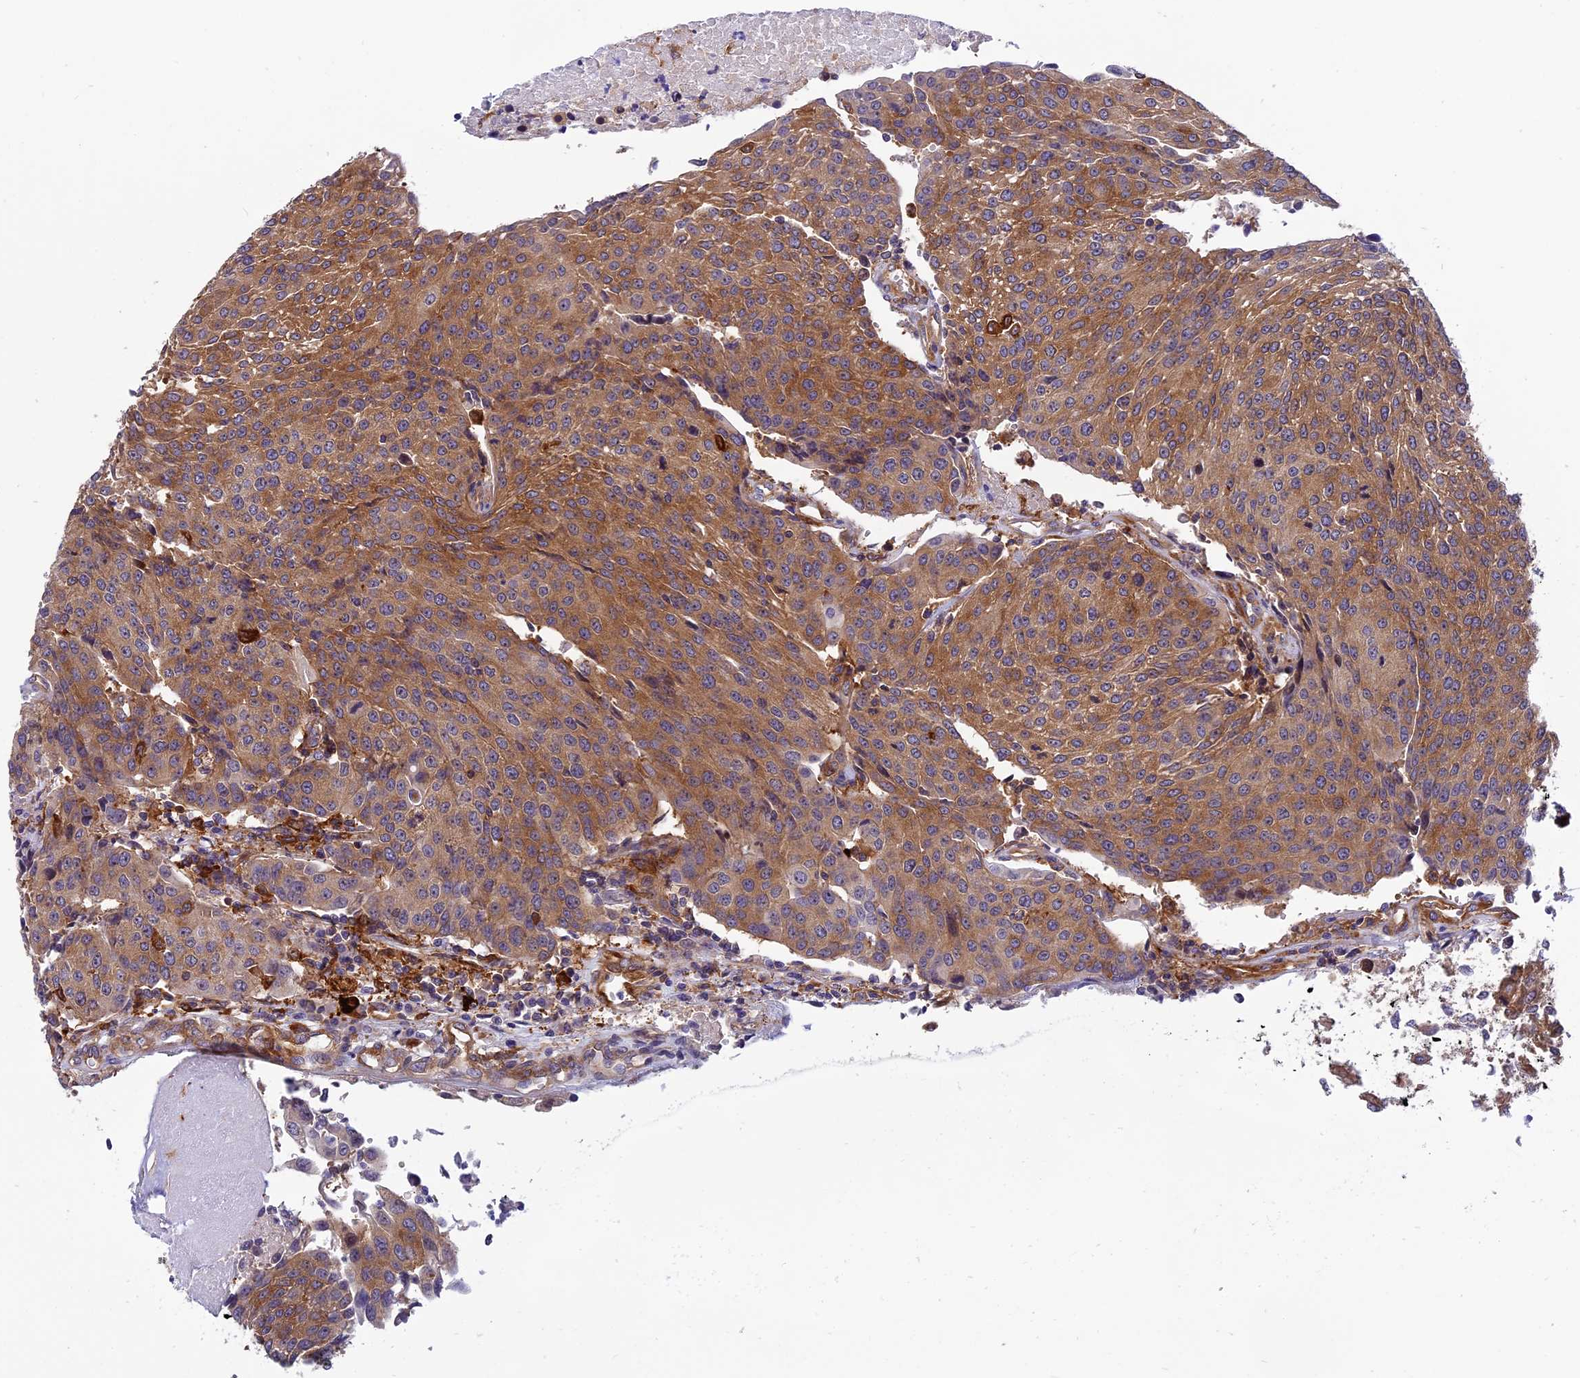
{"staining": {"intensity": "moderate", "quantity": ">75%", "location": "cytoplasmic/membranous"}, "tissue": "urothelial cancer", "cell_type": "Tumor cells", "image_type": "cancer", "snomed": [{"axis": "morphology", "description": "Urothelial carcinoma, High grade"}, {"axis": "topography", "description": "Urinary bladder"}], "caption": "Protein staining of urothelial carcinoma (high-grade) tissue demonstrates moderate cytoplasmic/membranous positivity in about >75% of tumor cells.", "gene": "EHBP1L1", "patient": {"sex": "female", "age": 85}}